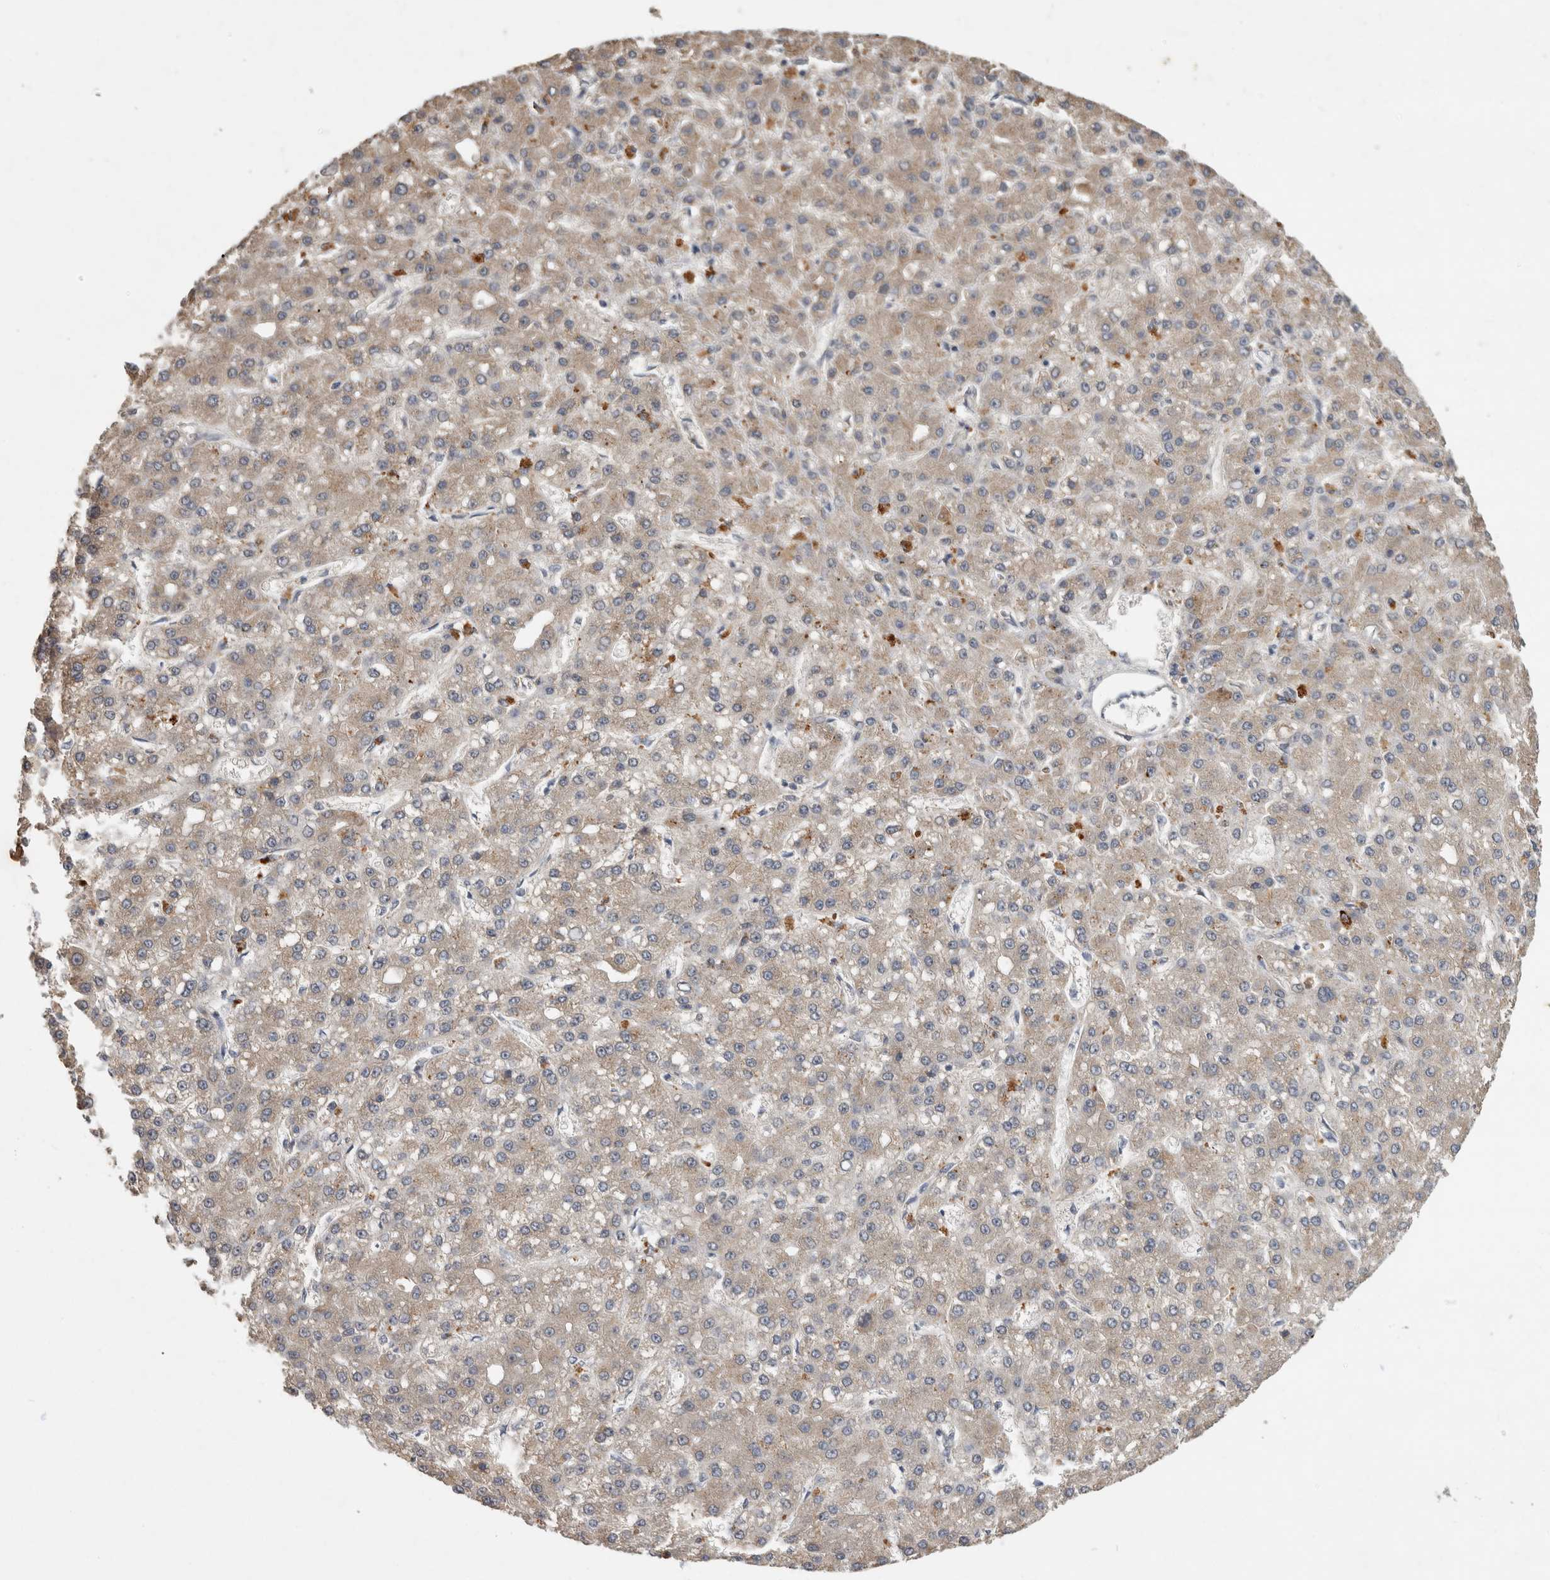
{"staining": {"intensity": "weak", "quantity": ">75%", "location": "cytoplasmic/membranous"}, "tissue": "liver cancer", "cell_type": "Tumor cells", "image_type": "cancer", "snomed": [{"axis": "morphology", "description": "Carcinoma, Hepatocellular, NOS"}, {"axis": "topography", "description": "Liver"}], "caption": "IHC micrograph of neoplastic tissue: human liver hepatocellular carcinoma stained using immunohistochemistry (IHC) demonstrates low levels of weak protein expression localized specifically in the cytoplasmic/membranous of tumor cells, appearing as a cytoplasmic/membranous brown color.", "gene": "RHPN1", "patient": {"sex": "male", "age": 67}}